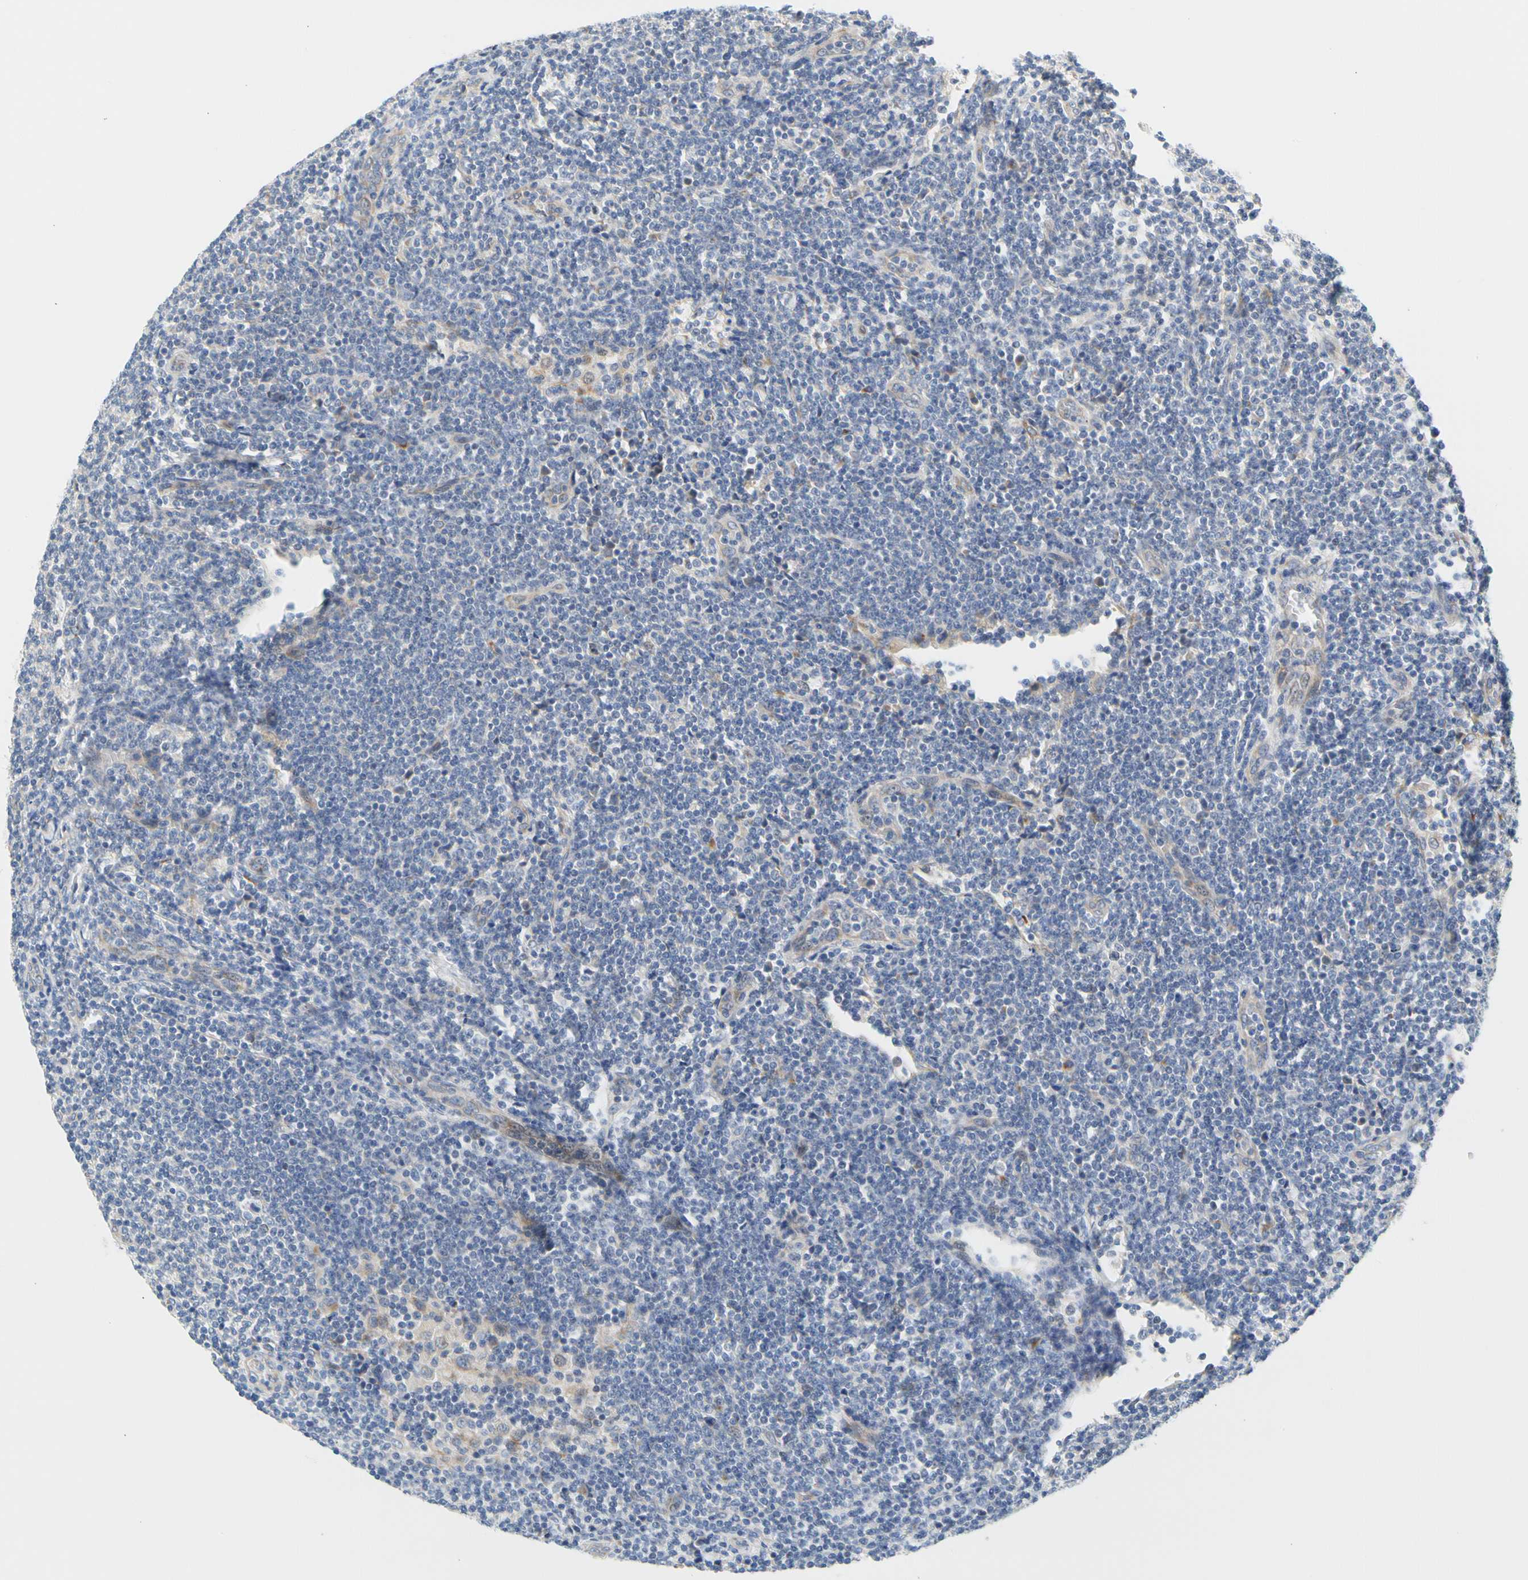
{"staining": {"intensity": "negative", "quantity": "none", "location": "none"}, "tissue": "lymphoma", "cell_type": "Tumor cells", "image_type": "cancer", "snomed": [{"axis": "morphology", "description": "Malignant lymphoma, non-Hodgkin's type, Low grade"}, {"axis": "topography", "description": "Lymph node"}], "caption": "This is an immunohistochemistry (IHC) photomicrograph of human lymphoma. There is no positivity in tumor cells.", "gene": "ZNF236", "patient": {"sex": "male", "age": 66}}